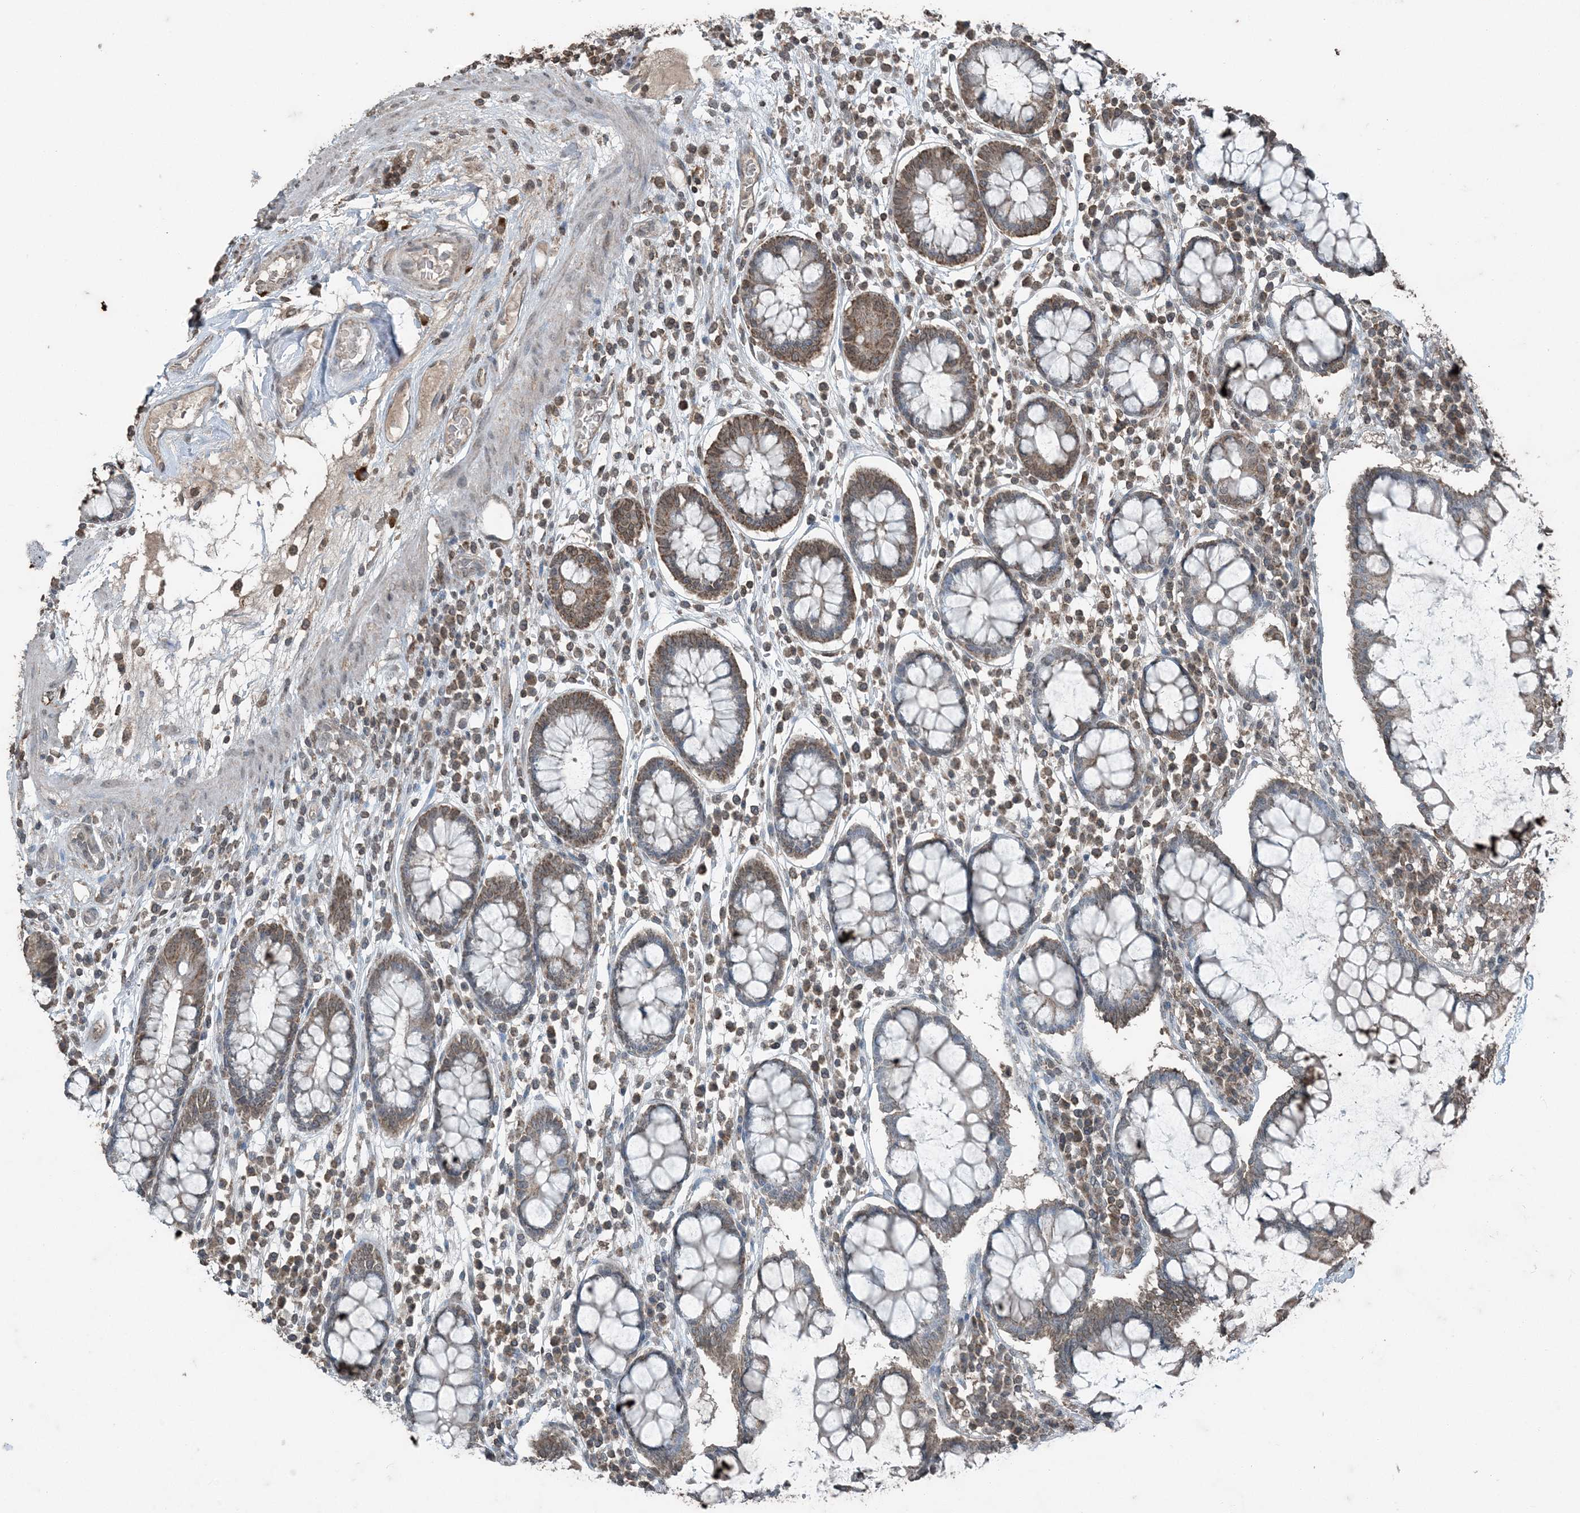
{"staining": {"intensity": "weak", "quantity": ">75%", "location": "cytoplasmic/membranous"}, "tissue": "colon", "cell_type": "Endothelial cells", "image_type": "normal", "snomed": [{"axis": "morphology", "description": "Normal tissue, NOS"}, {"axis": "topography", "description": "Colon"}], "caption": "A photomicrograph showing weak cytoplasmic/membranous positivity in about >75% of endothelial cells in normal colon, as visualized by brown immunohistochemical staining.", "gene": "GNL1", "patient": {"sex": "female", "age": 79}}